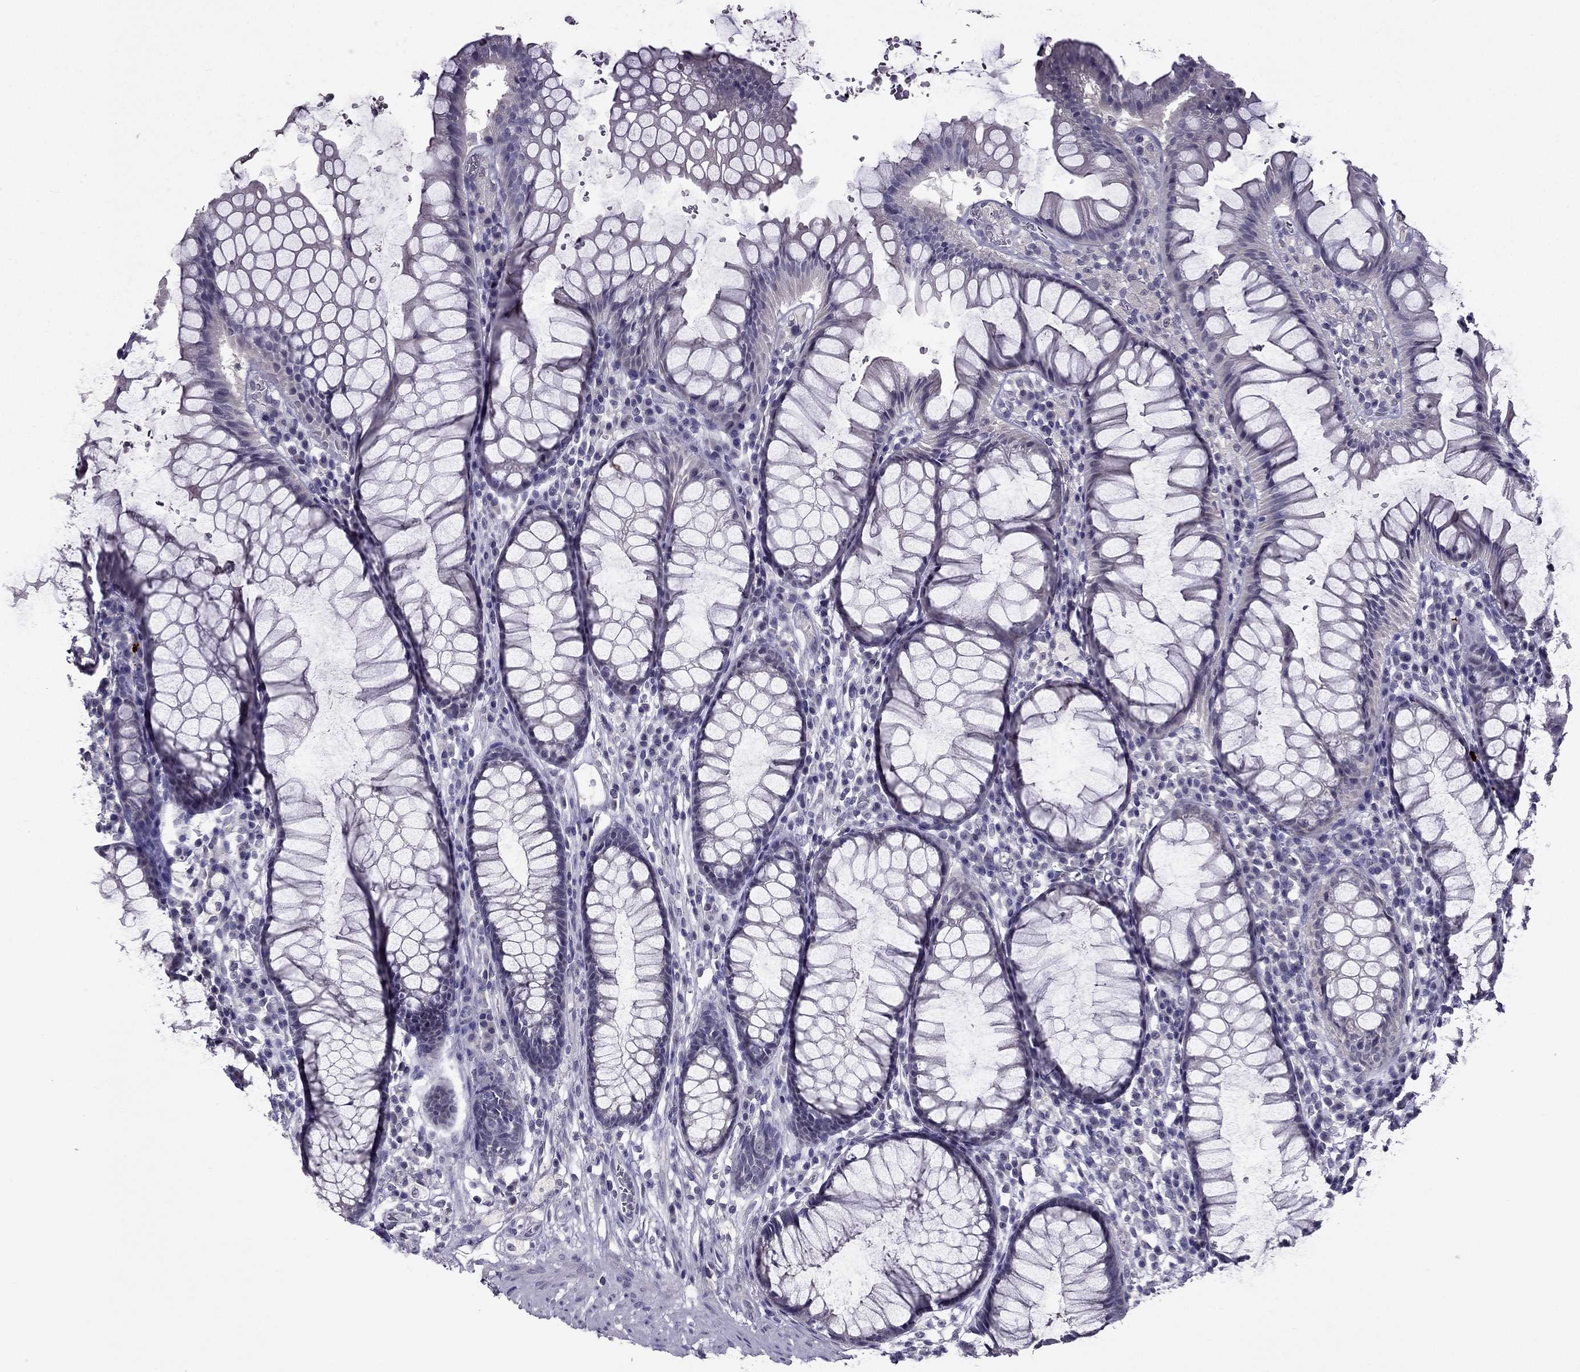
{"staining": {"intensity": "negative", "quantity": "none", "location": "none"}, "tissue": "rectum", "cell_type": "Glandular cells", "image_type": "normal", "snomed": [{"axis": "morphology", "description": "Normal tissue, NOS"}, {"axis": "topography", "description": "Rectum"}], "caption": "This is a photomicrograph of immunohistochemistry staining of benign rectum, which shows no staining in glandular cells.", "gene": "DUSP15", "patient": {"sex": "female", "age": 68}}